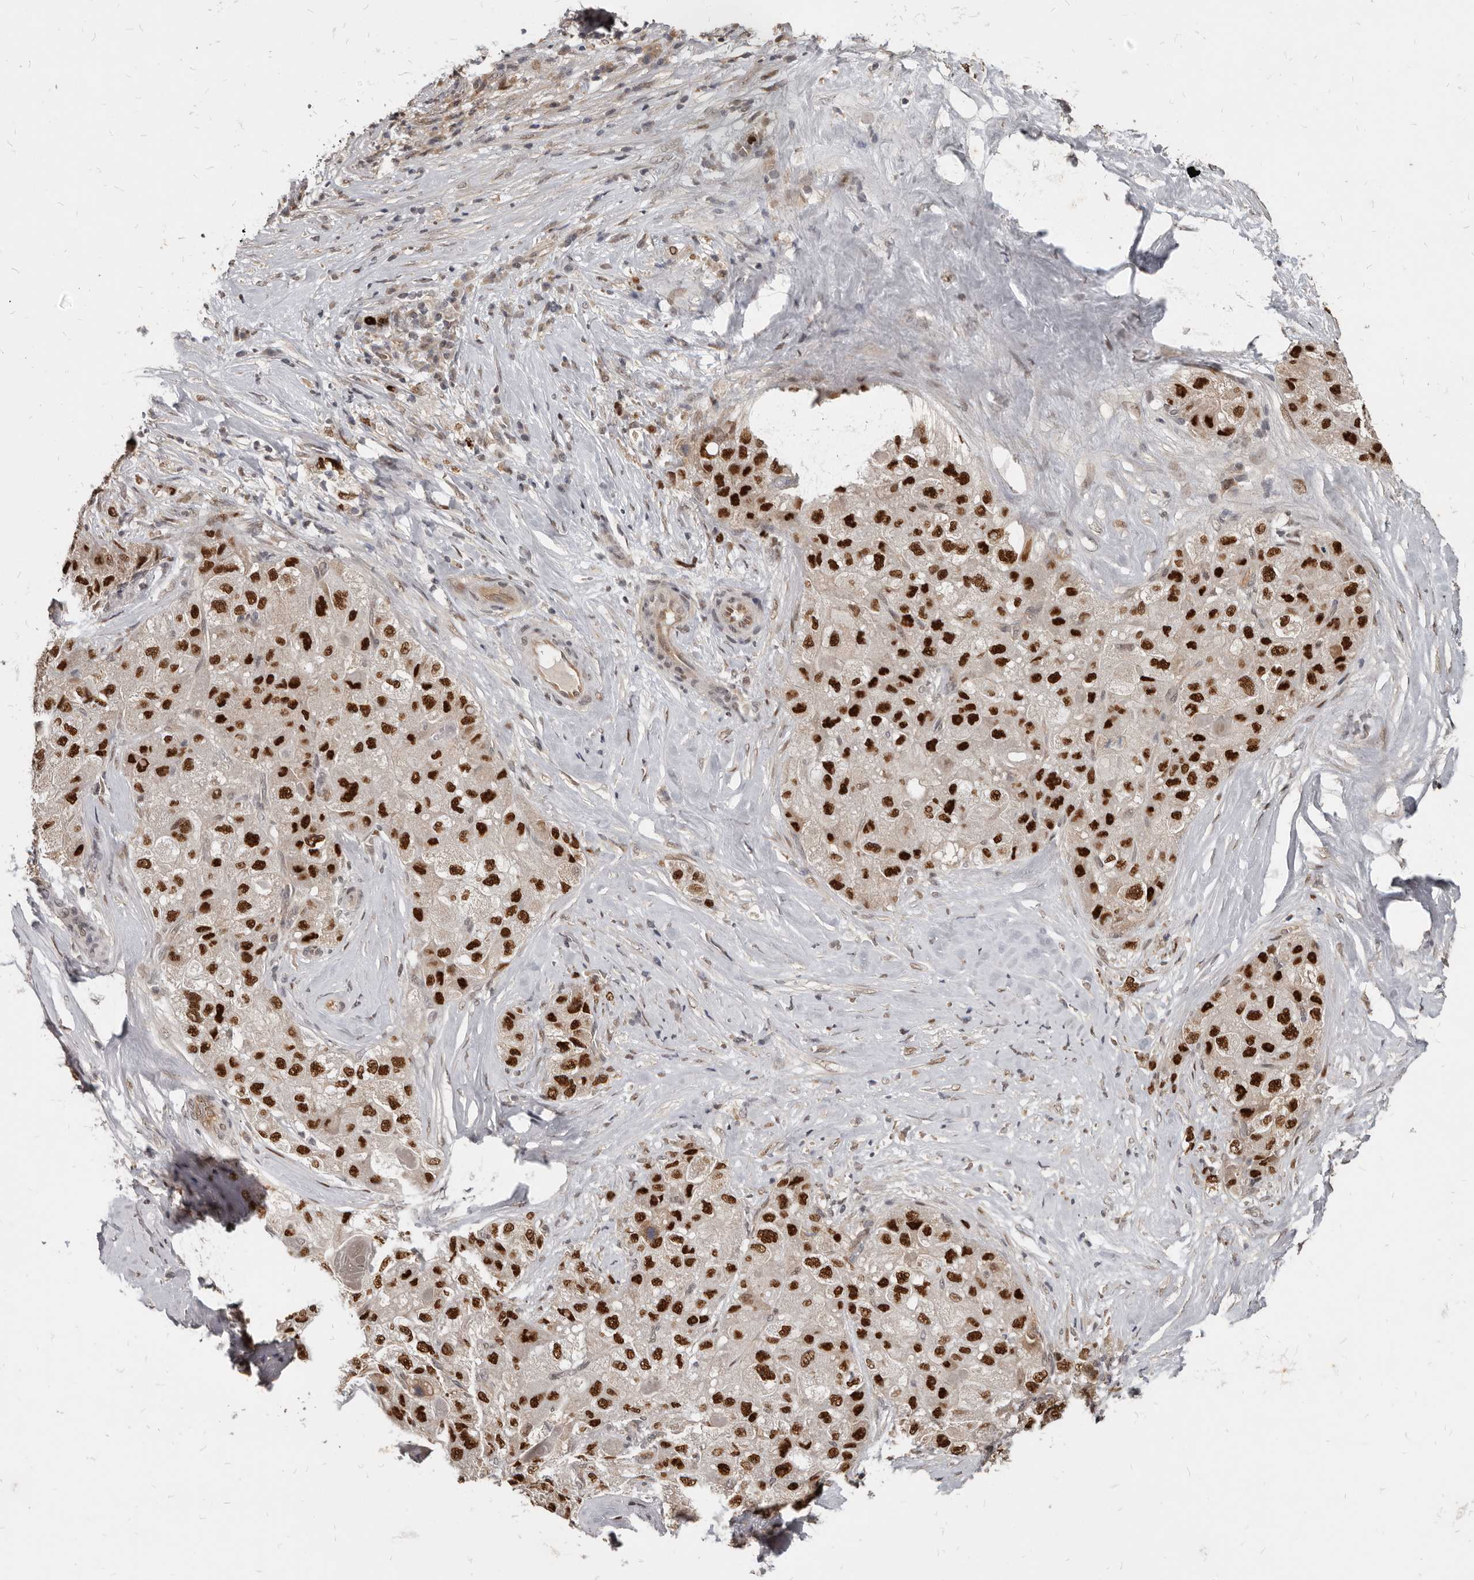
{"staining": {"intensity": "strong", "quantity": ">75%", "location": "nuclear"}, "tissue": "liver cancer", "cell_type": "Tumor cells", "image_type": "cancer", "snomed": [{"axis": "morphology", "description": "Carcinoma, Hepatocellular, NOS"}, {"axis": "topography", "description": "Liver"}], "caption": "The image demonstrates immunohistochemical staining of hepatocellular carcinoma (liver). There is strong nuclear positivity is identified in approximately >75% of tumor cells. (IHC, brightfield microscopy, high magnification).", "gene": "ATF5", "patient": {"sex": "male", "age": 80}}